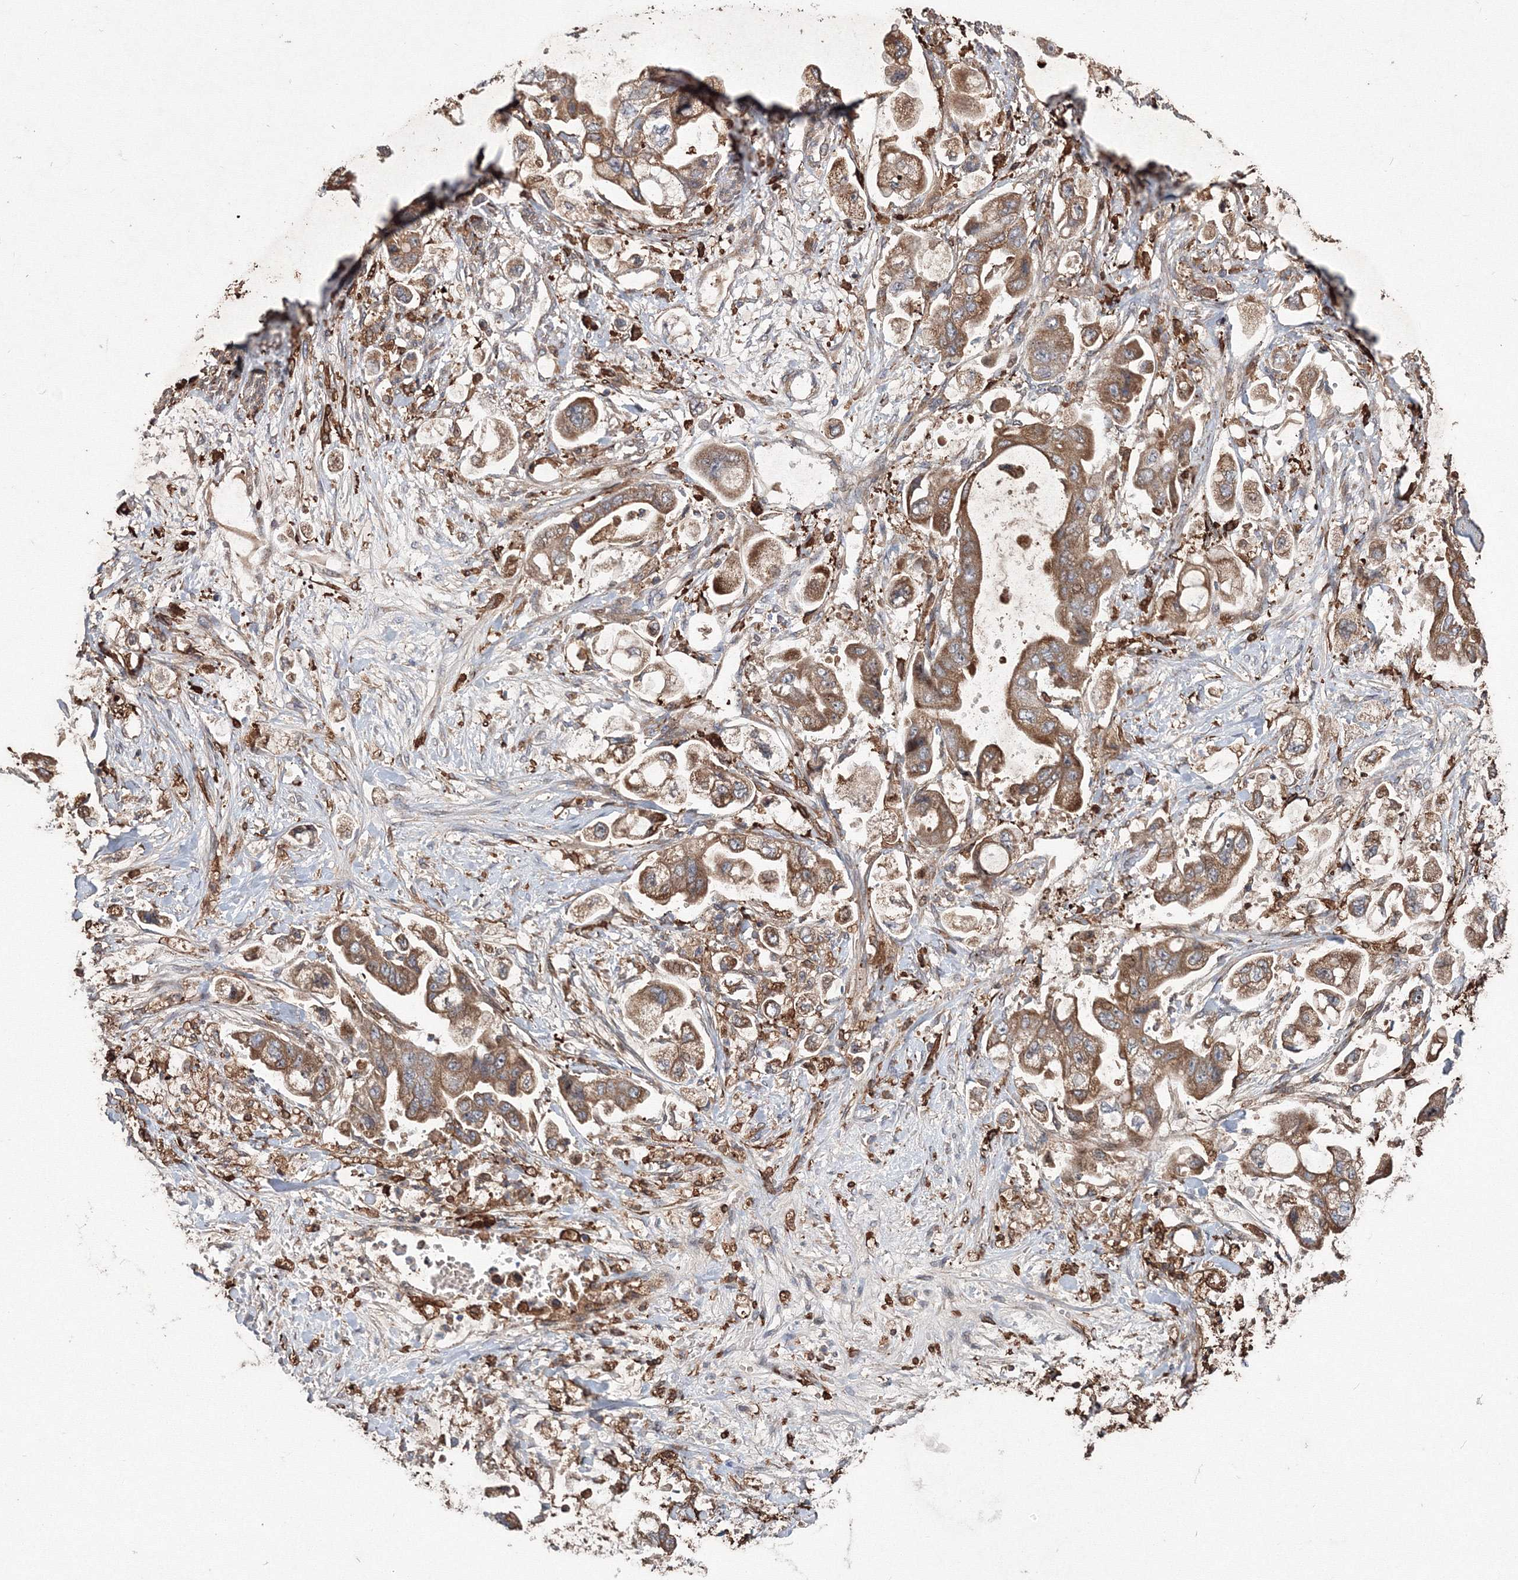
{"staining": {"intensity": "moderate", "quantity": ">75%", "location": "cytoplasmic/membranous"}, "tissue": "stomach cancer", "cell_type": "Tumor cells", "image_type": "cancer", "snomed": [{"axis": "morphology", "description": "Adenocarcinoma, NOS"}, {"axis": "topography", "description": "Stomach"}], "caption": "Immunohistochemistry (IHC) of adenocarcinoma (stomach) shows medium levels of moderate cytoplasmic/membranous positivity in approximately >75% of tumor cells.", "gene": "RANBP3L", "patient": {"sex": "male", "age": 62}}